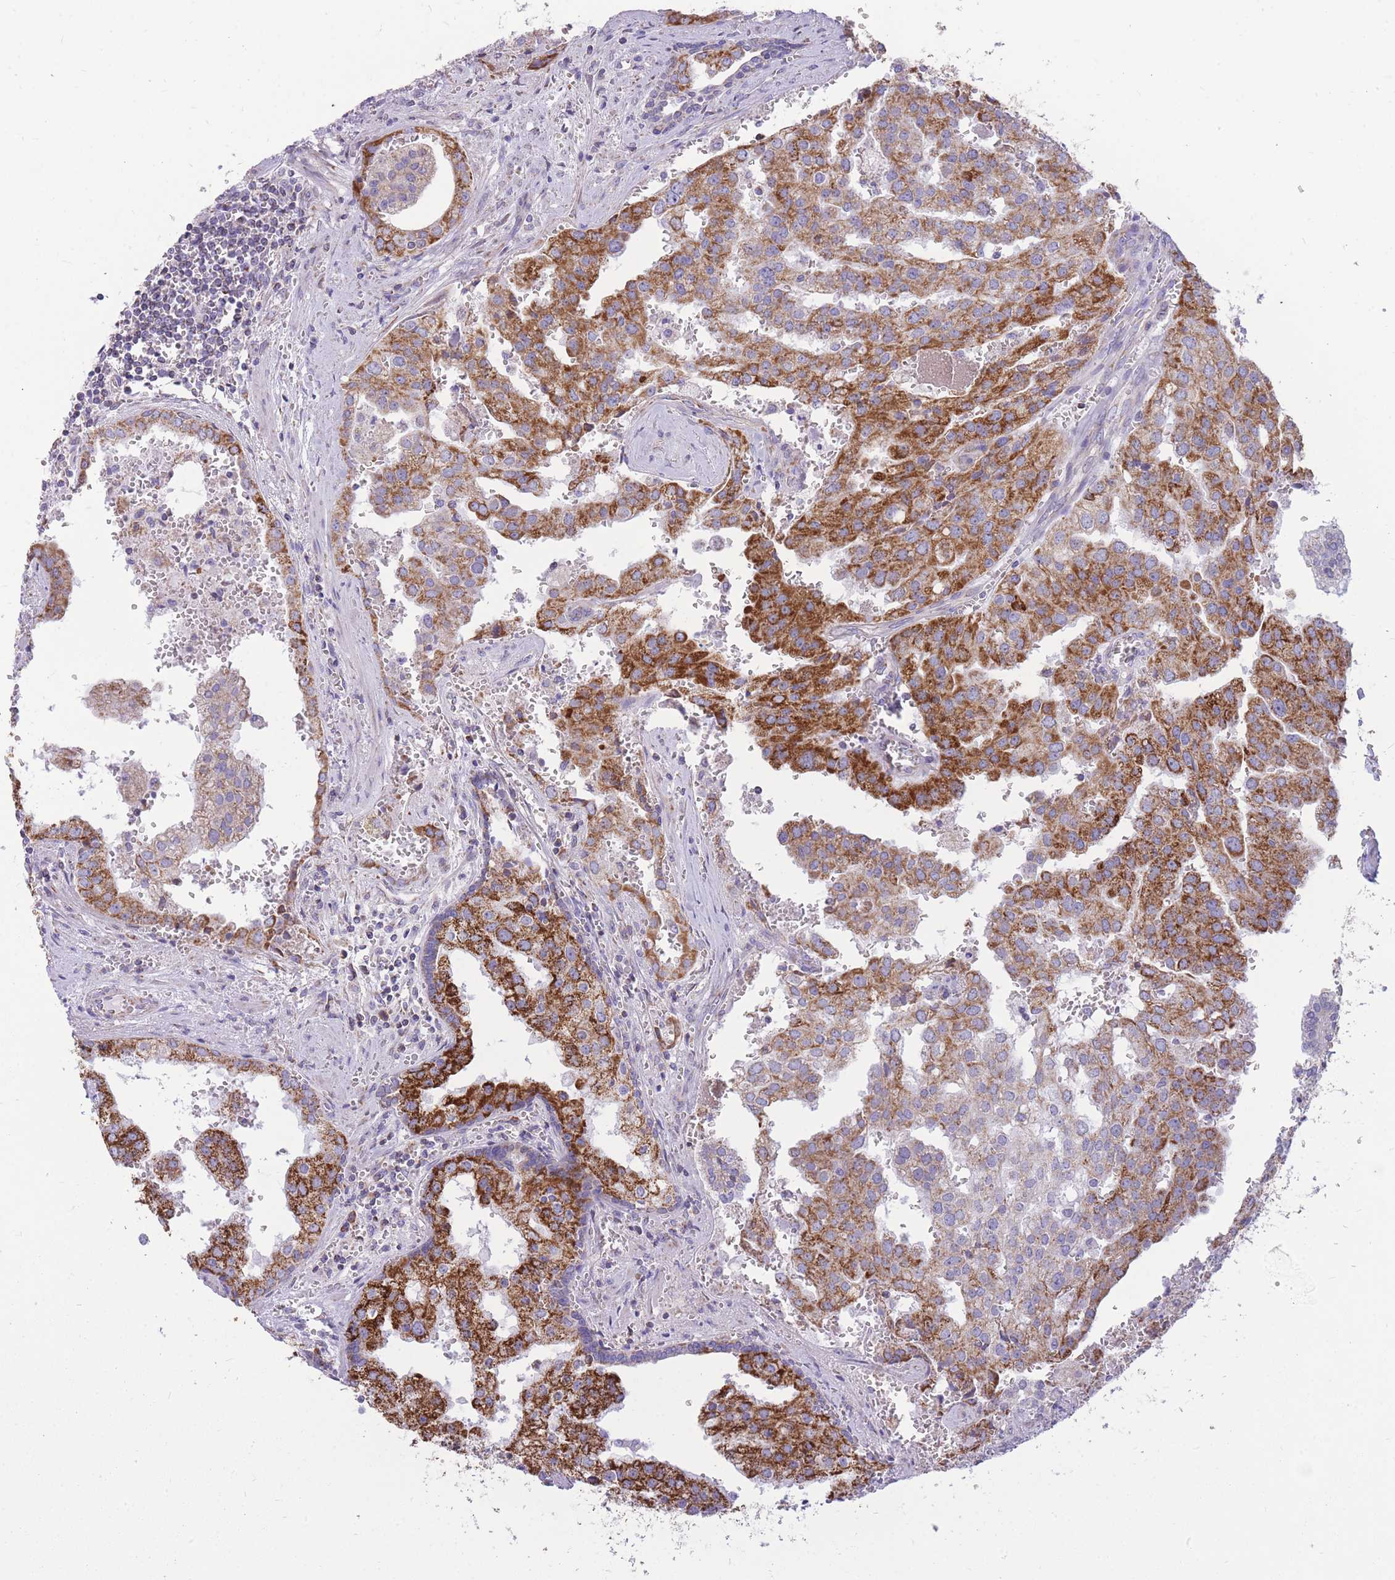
{"staining": {"intensity": "strong", "quantity": ">75%", "location": "cytoplasmic/membranous"}, "tissue": "prostate cancer", "cell_type": "Tumor cells", "image_type": "cancer", "snomed": [{"axis": "morphology", "description": "Adenocarcinoma, High grade"}, {"axis": "topography", "description": "Prostate"}], "caption": "Human prostate cancer (high-grade adenocarcinoma) stained with a protein marker displays strong staining in tumor cells.", "gene": "PCSK1", "patient": {"sex": "male", "age": 68}}